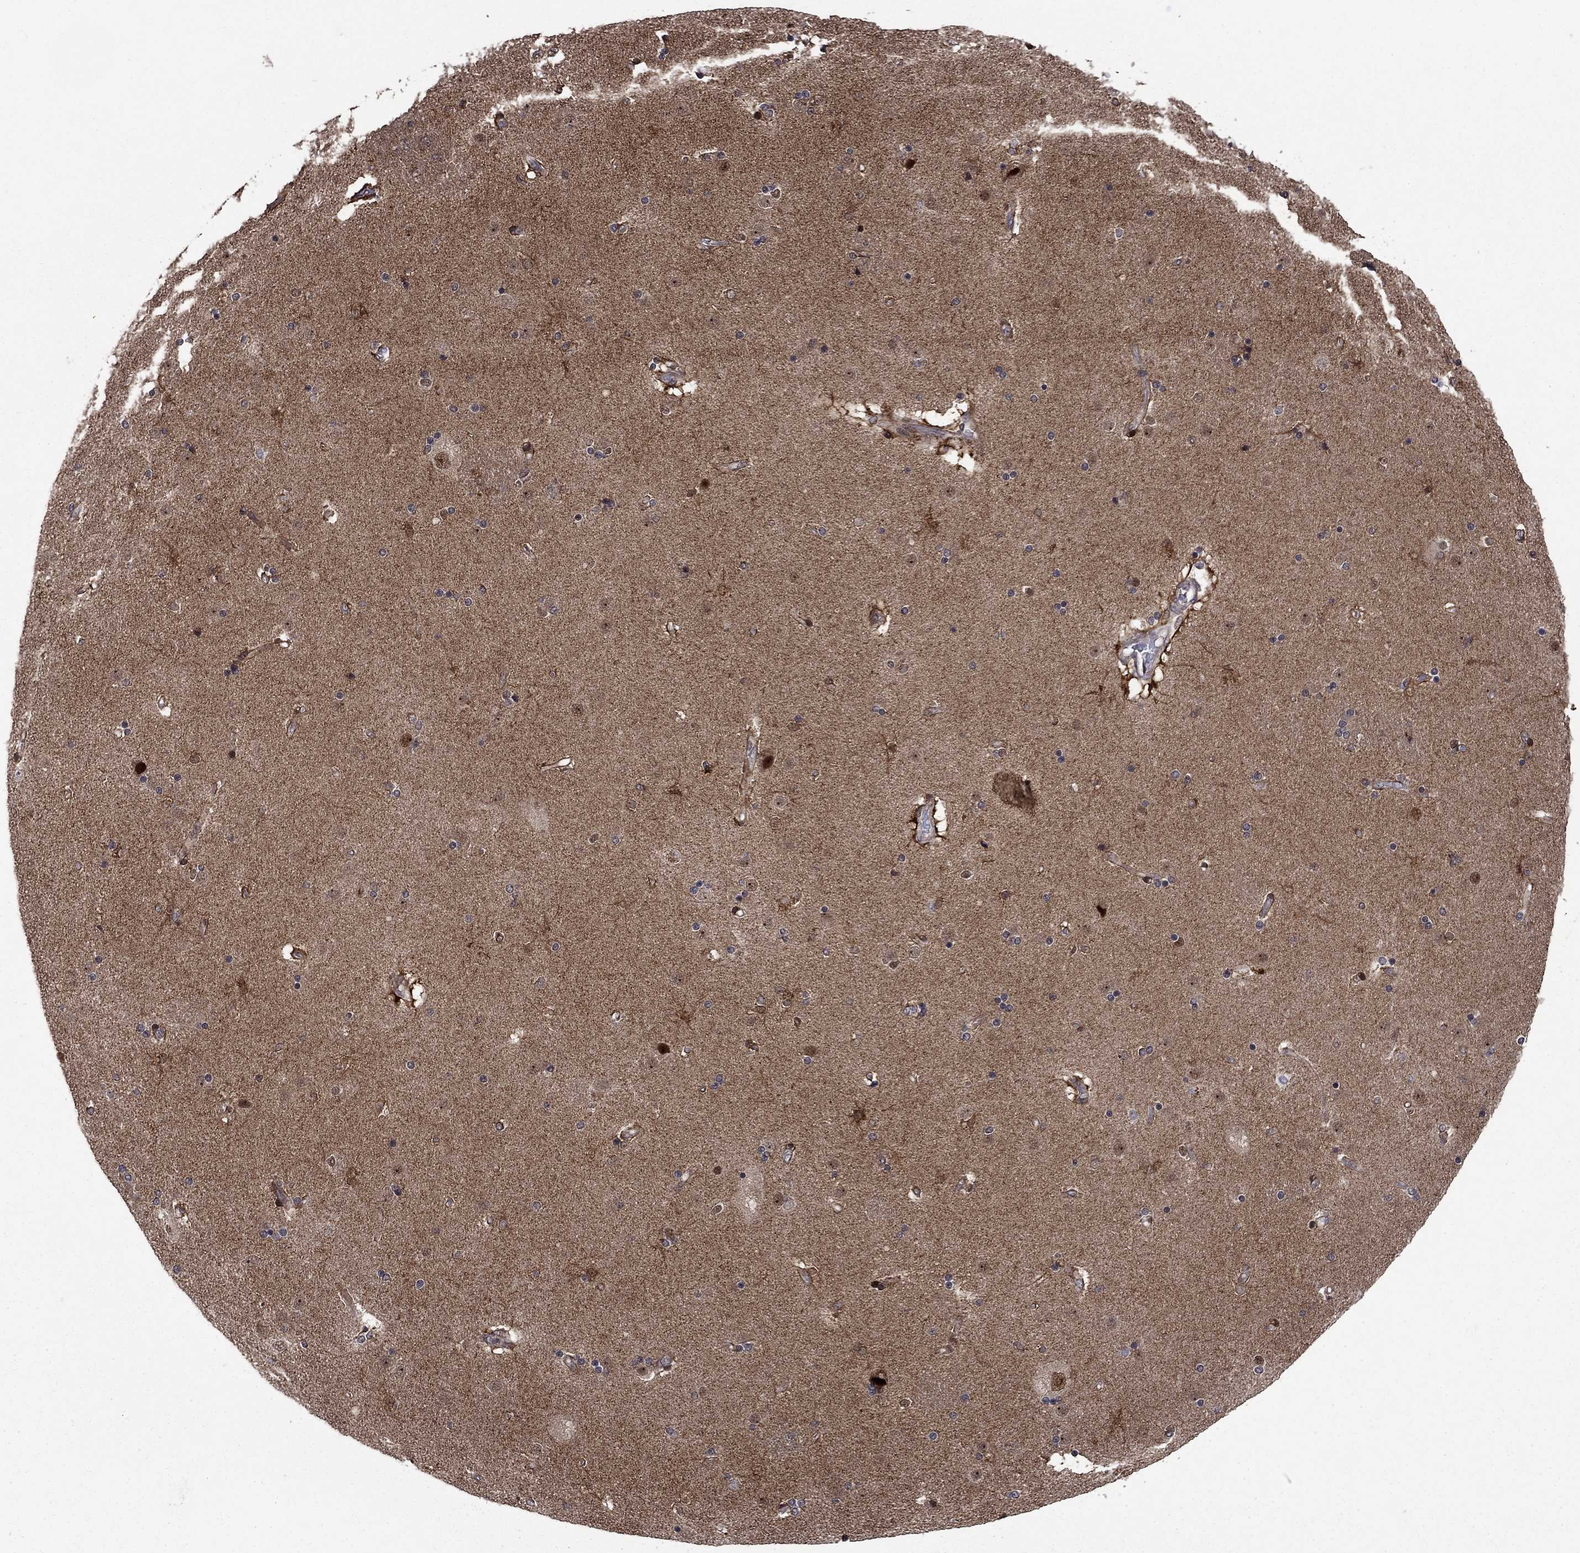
{"staining": {"intensity": "strong", "quantity": "<25%", "location": "cytoplasmic/membranous,nuclear"}, "tissue": "caudate", "cell_type": "Glial cells", "image_type": "normal", "snomed": [{"axis": "morphology", "description": "Normal tissue, NOS"}, {"axis": "topography", "description": "Lateral ventricle wall"}], "caption": "This micrograph demonstrates immunohistochemistry staining of normal human caudate, with medium strong cytoplasmic/membranous,nuclear staining in approximately <25% of glial cells.", "gene": "AGTPBP1", "patient": {"sex": "female", "age": 71}}